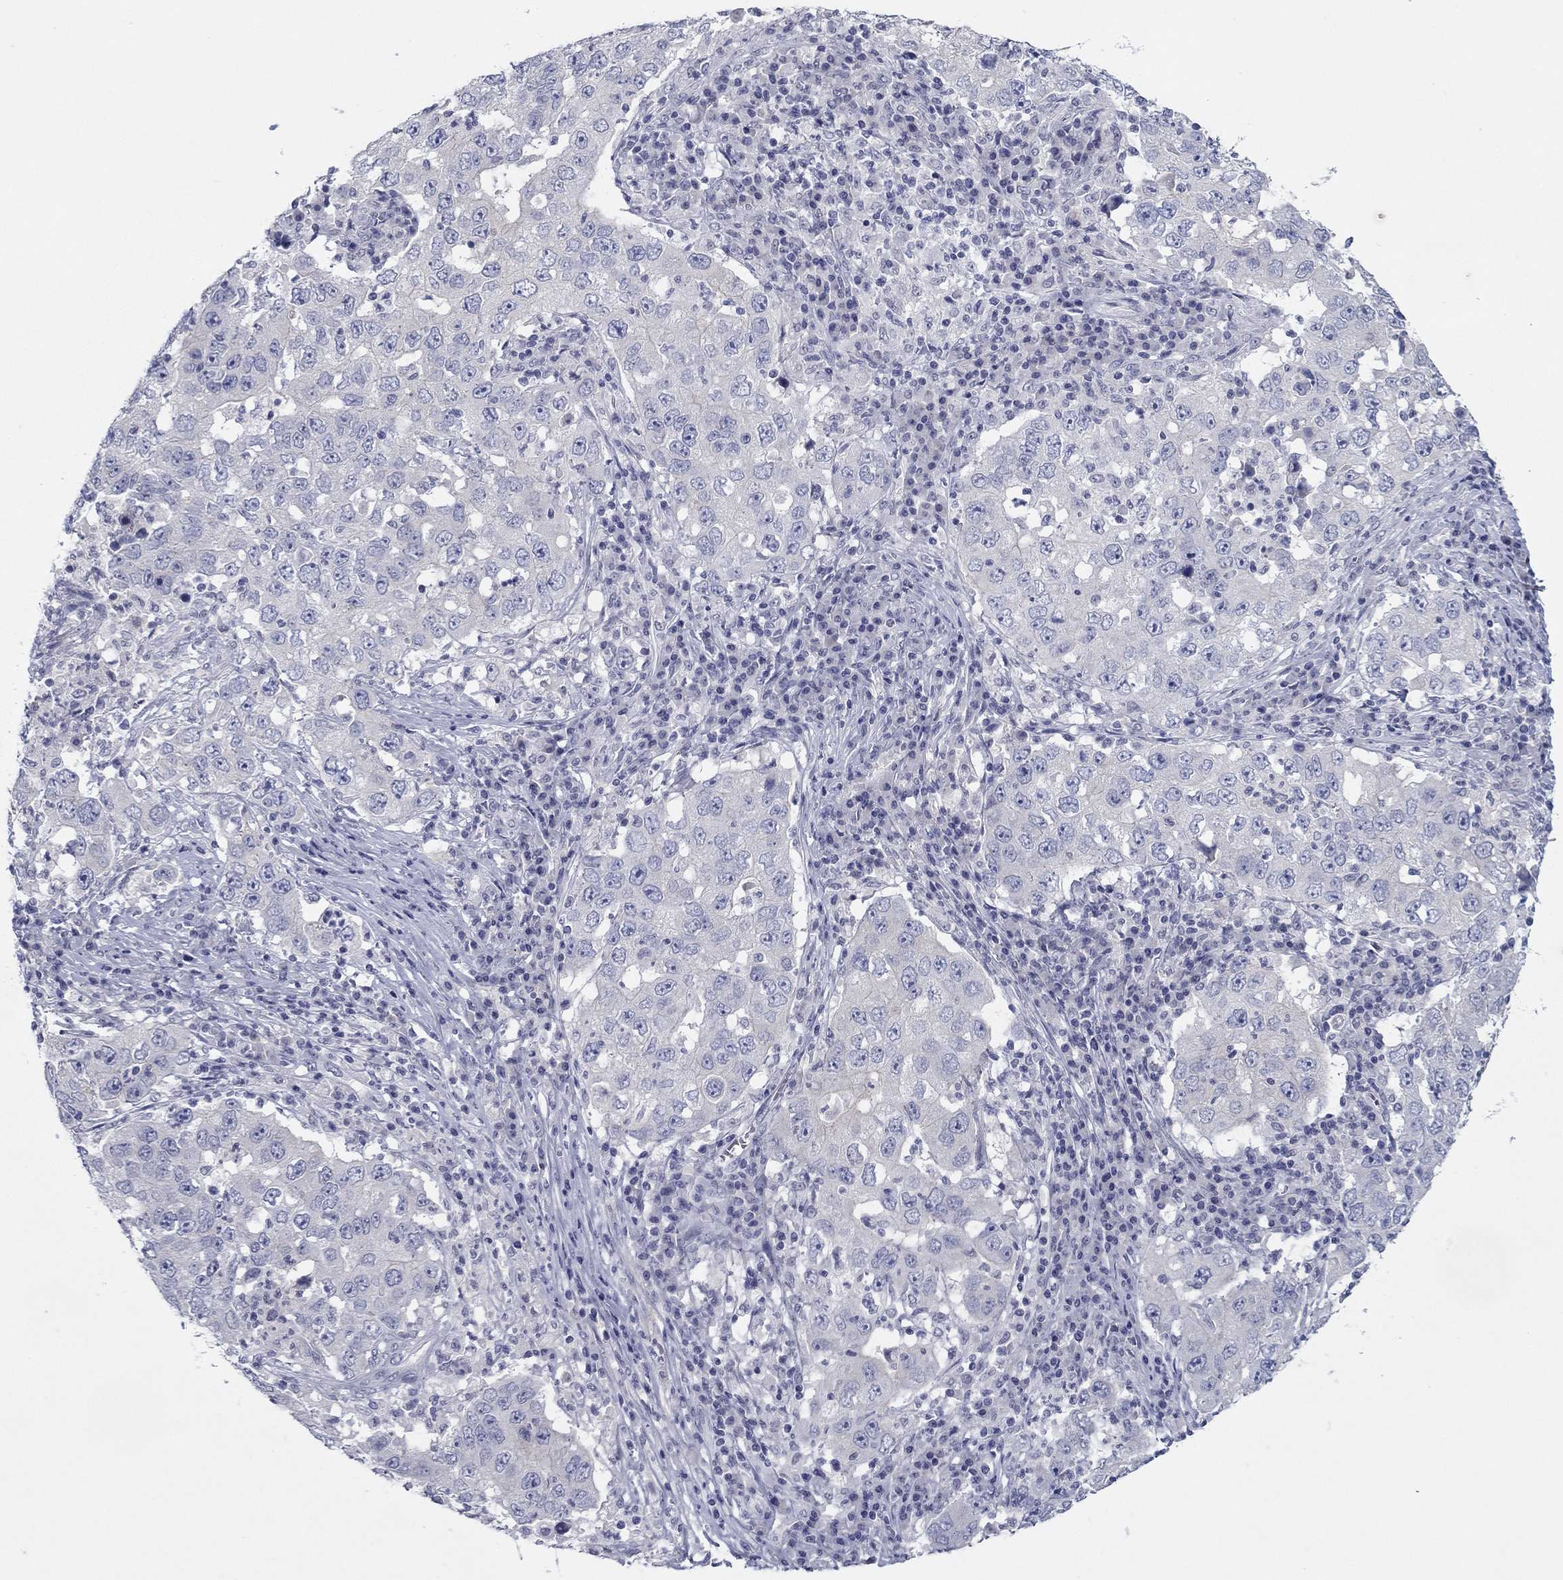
{"staining": {"intensity": "negative", "quantity": "none", "location": "none"}, "tissue": "lung cancer", "cell_type": "Tumor cells", "image_type": "cancer", "snomed": [{"axis": "morphology", "description": "Adenocarcinoma, NOS"}, {"axis": "topography", "description": "Lung"}], "caption": "This histopathology image is of lung cancer (adenocarcinoma) stained with immunohistochemistry to label a protein in brown with the nuclei are counter-stained blue. There is no positivity in tumor cells. (DAB (3,3'-diaminobenzidine) immunohistochemistry visualized using brightfield microscopy, high magnification).", "gene": "PLS1", "patient": {"sex": "male", "age": 73}}